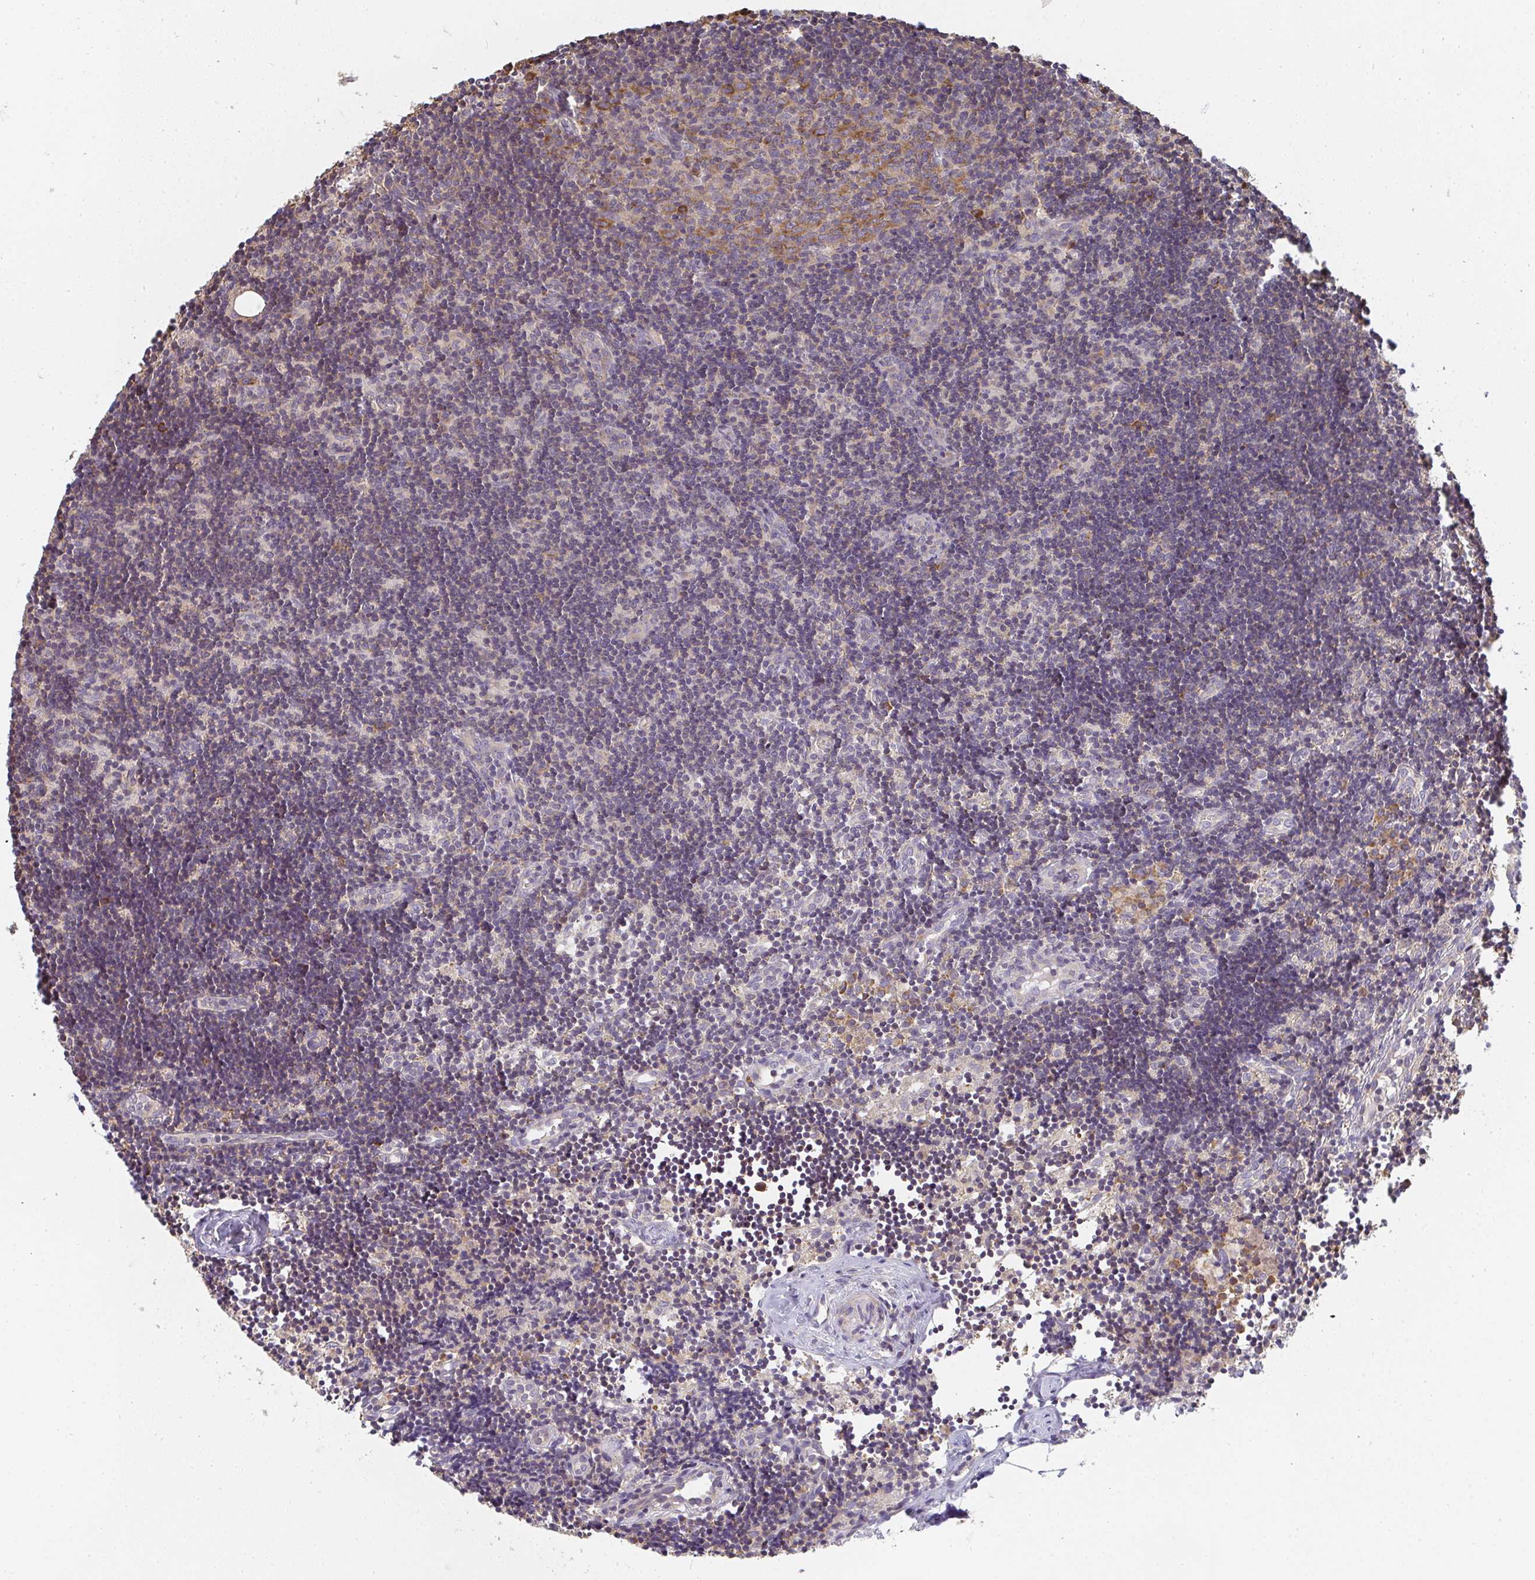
{"staining": {"intensity": "moderate", "quantity": "<25%", "location": "cytoplasmic/membranous"}, "tissue": "lymph node", "cell_type": "Germinal center cells", "image_type": "normal", "snomed": [{"axis": "morphology", "description": "Normal tissue, NOS"}, {"axis": "topography", "description": "Lymph node"}], "caption": "Moderate cytoplasmic/membranous staining is seen in approximately <25% of germinal center cells in benign lymph node.", "gene": "SLC35B3", "patient": {"sex": "female", "age": 31}}